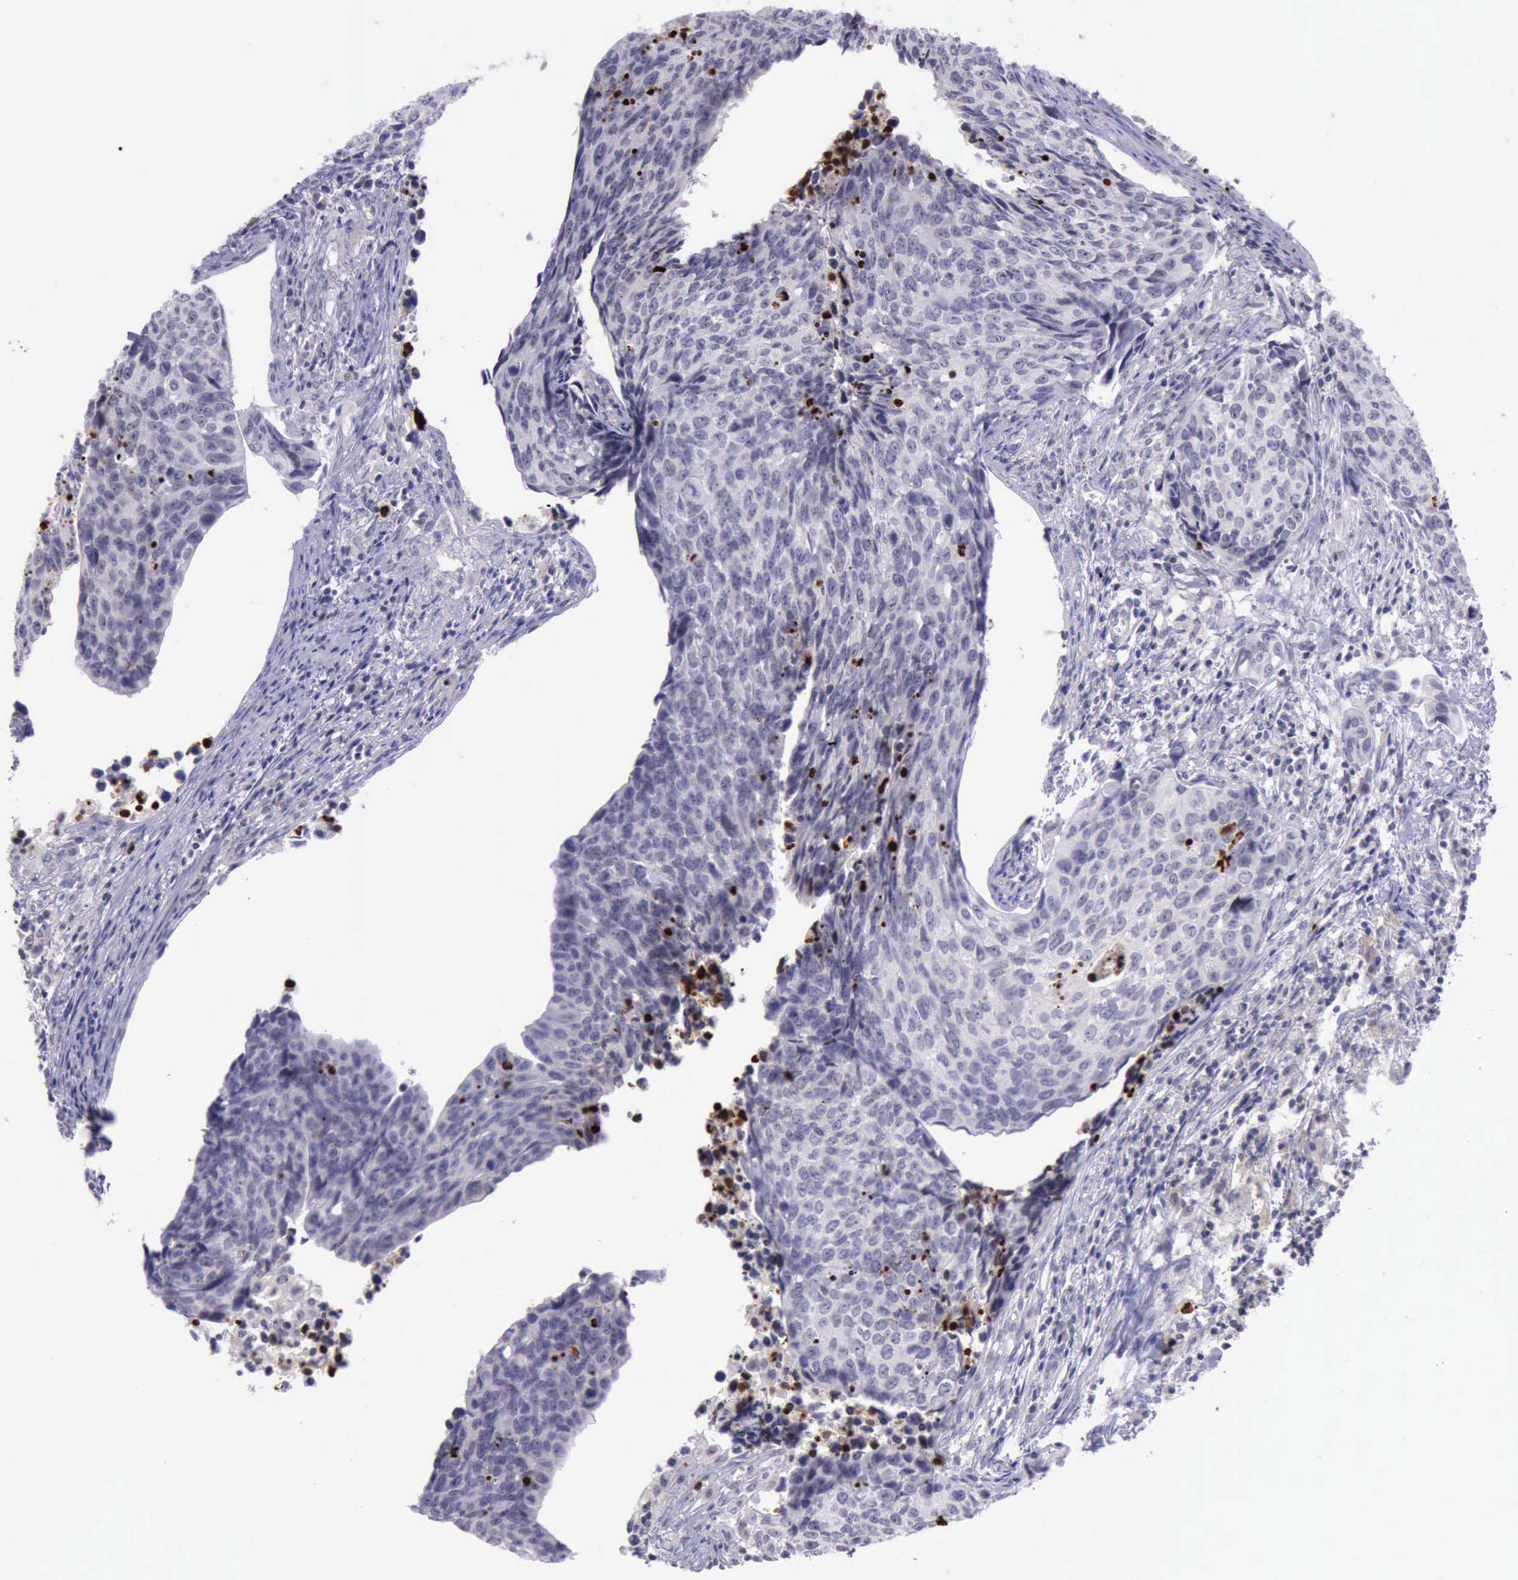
{"staining": {"intensity": "strong", "quantity": "<25%", "location": "nuclear"}, "tissue": "urothelial cancer", "cell_type": "Tumor cells", "image_type": "cancer", "snomed": [{"axis": "morphology", "description": "Urothelial carcinoma, High grade"}, {"axis": "topography", "description": "Urinary bladder"}], "caption": "A micrograph showing strong nuclear positivity in about <25% of tumor cells in urothelial carcinoma (high-grade), as visualized by brown immunohistochemical staining.", "gene": "PARP1", "patient": {"sex": "male", "age": 81}}